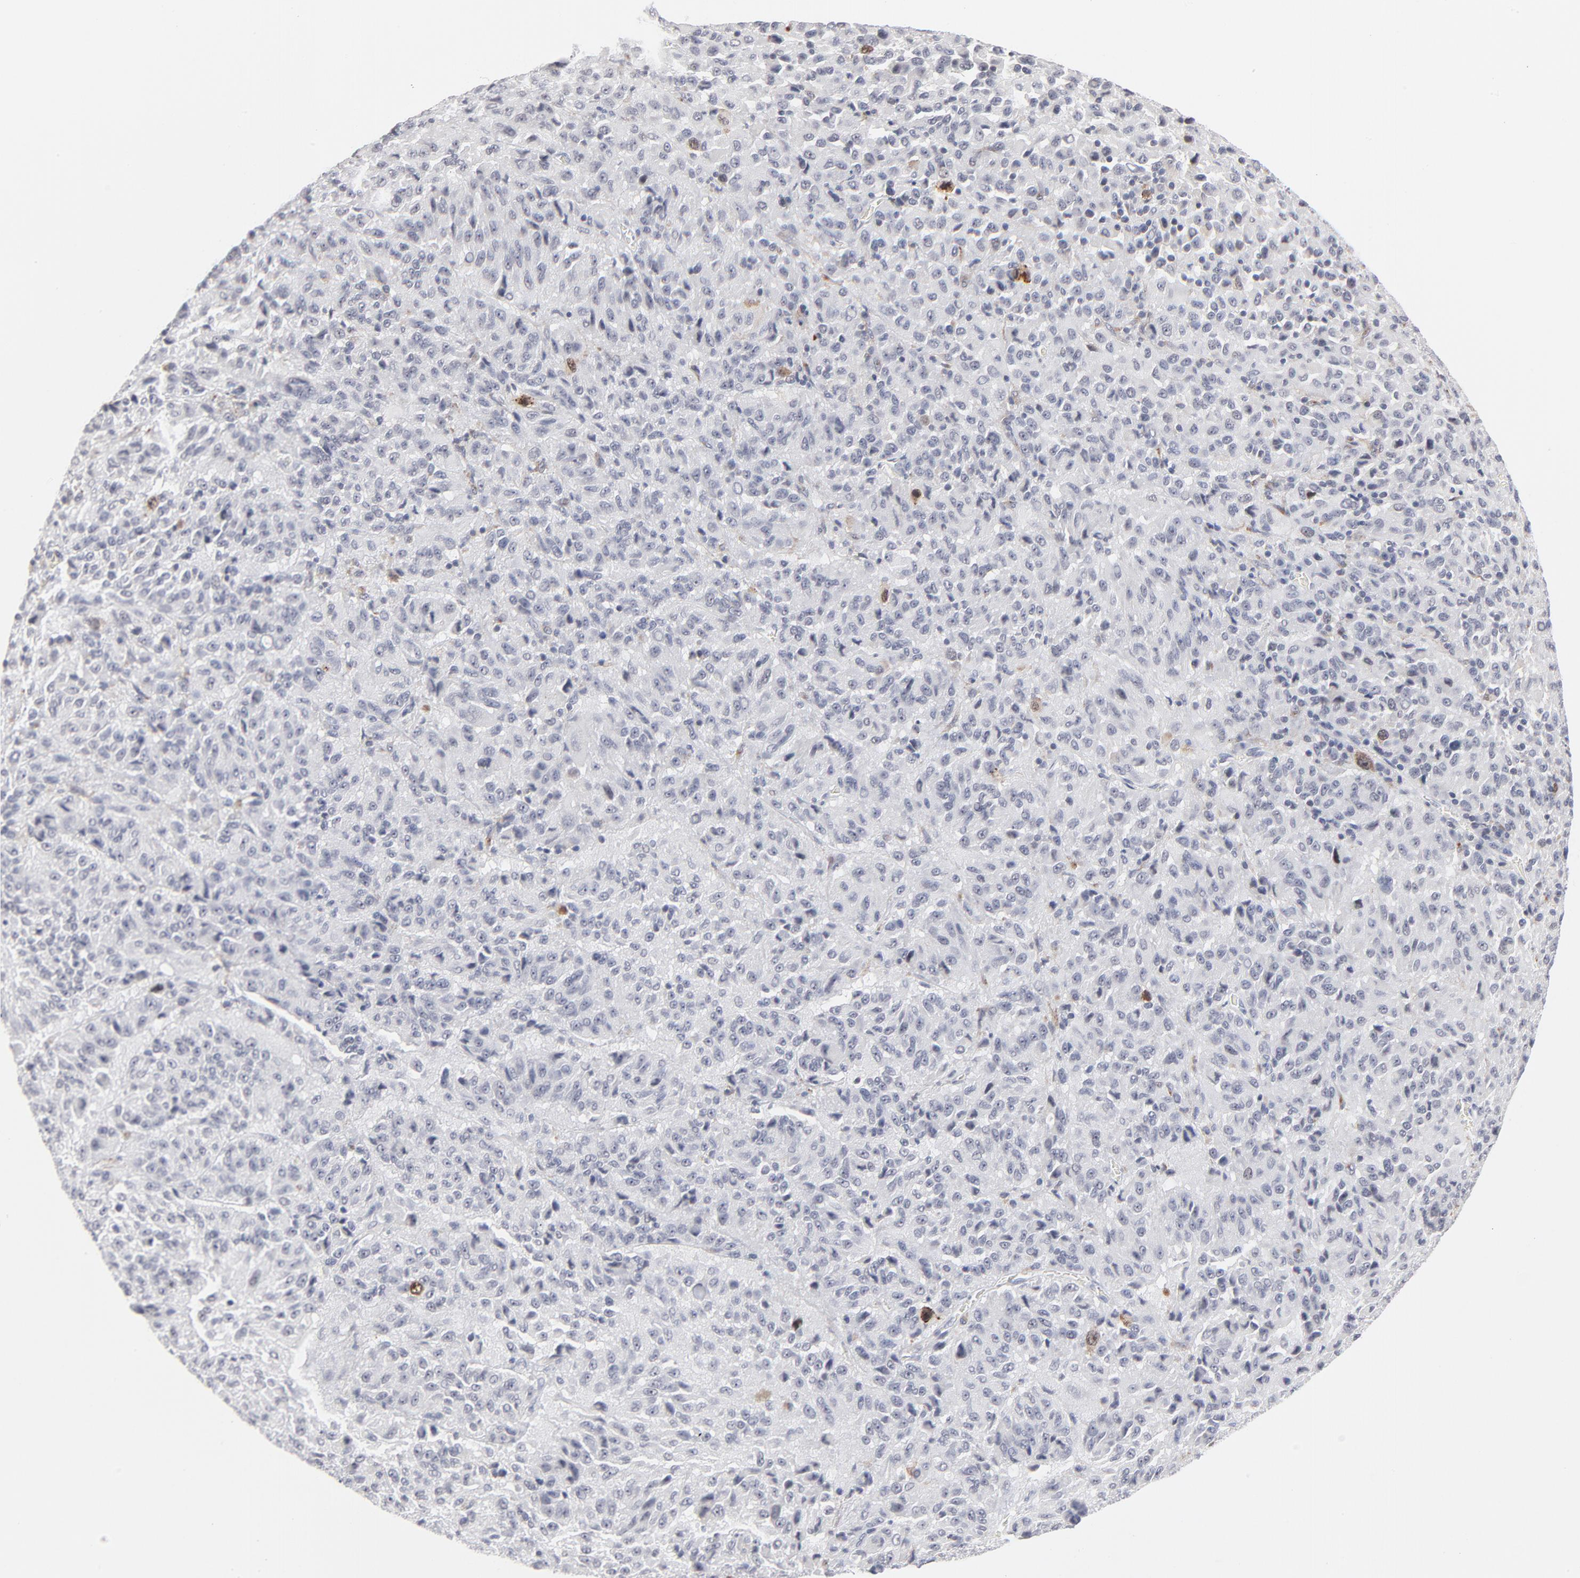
{"staining": {"intensity": "negative", "quantity": "none", "location": "none"}, "tissue": "melanoma", "cell_type": "Tumor cells", "image_type": "cancer", "snomed": [{"axis": "morphology", "description": "Malignant melanoma, Metastatic site"}, {"axis": "topography", "description": "Lung"}], "caption": "Immunohistochemistry of malignant melanoma (metastatic site) displays no staining in tumor cells.", "gene": "AURKA", "patient": {"sex": "male", "age": 64}}